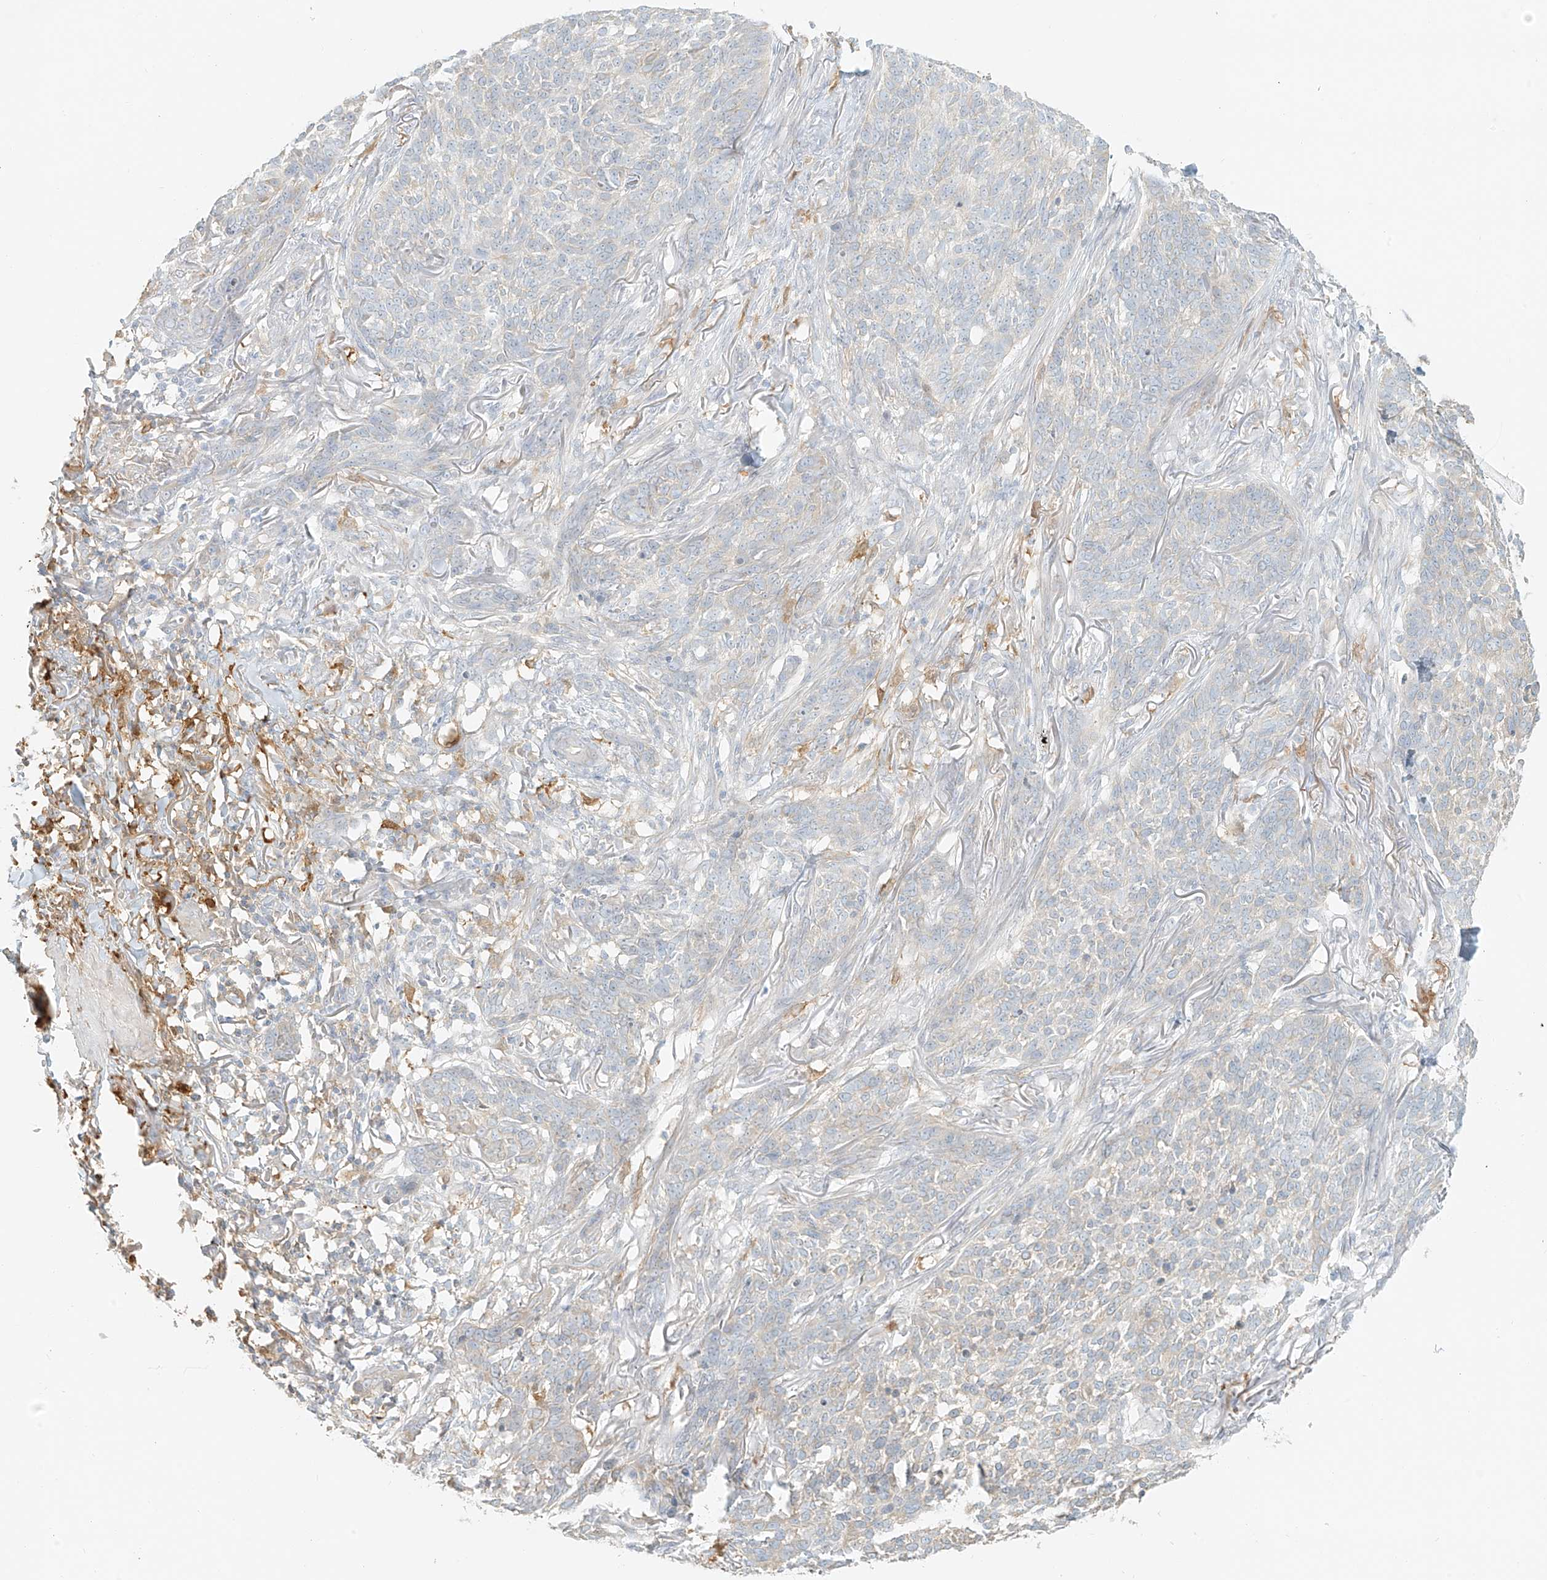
{"staining": {"intensity": "negative", "quantity": "none", "location": "none"}, "tissue": "skin cancer", "cell_type": "Tumor cells", "image_type": "cancer", "snomed": [{"axis": "morphology", "description": "Basal cell carcinoma"}, {"axis": "topography", "description": "Skin"}], "caption": "Protein analysis of skin basal cell carcinoma displays no significant staining in tumor cells. (Brightfield microscopy of DAB IHC at high magnification).", "gene": "UPK1B", "patient": {"sex": "male", "age": 85}}